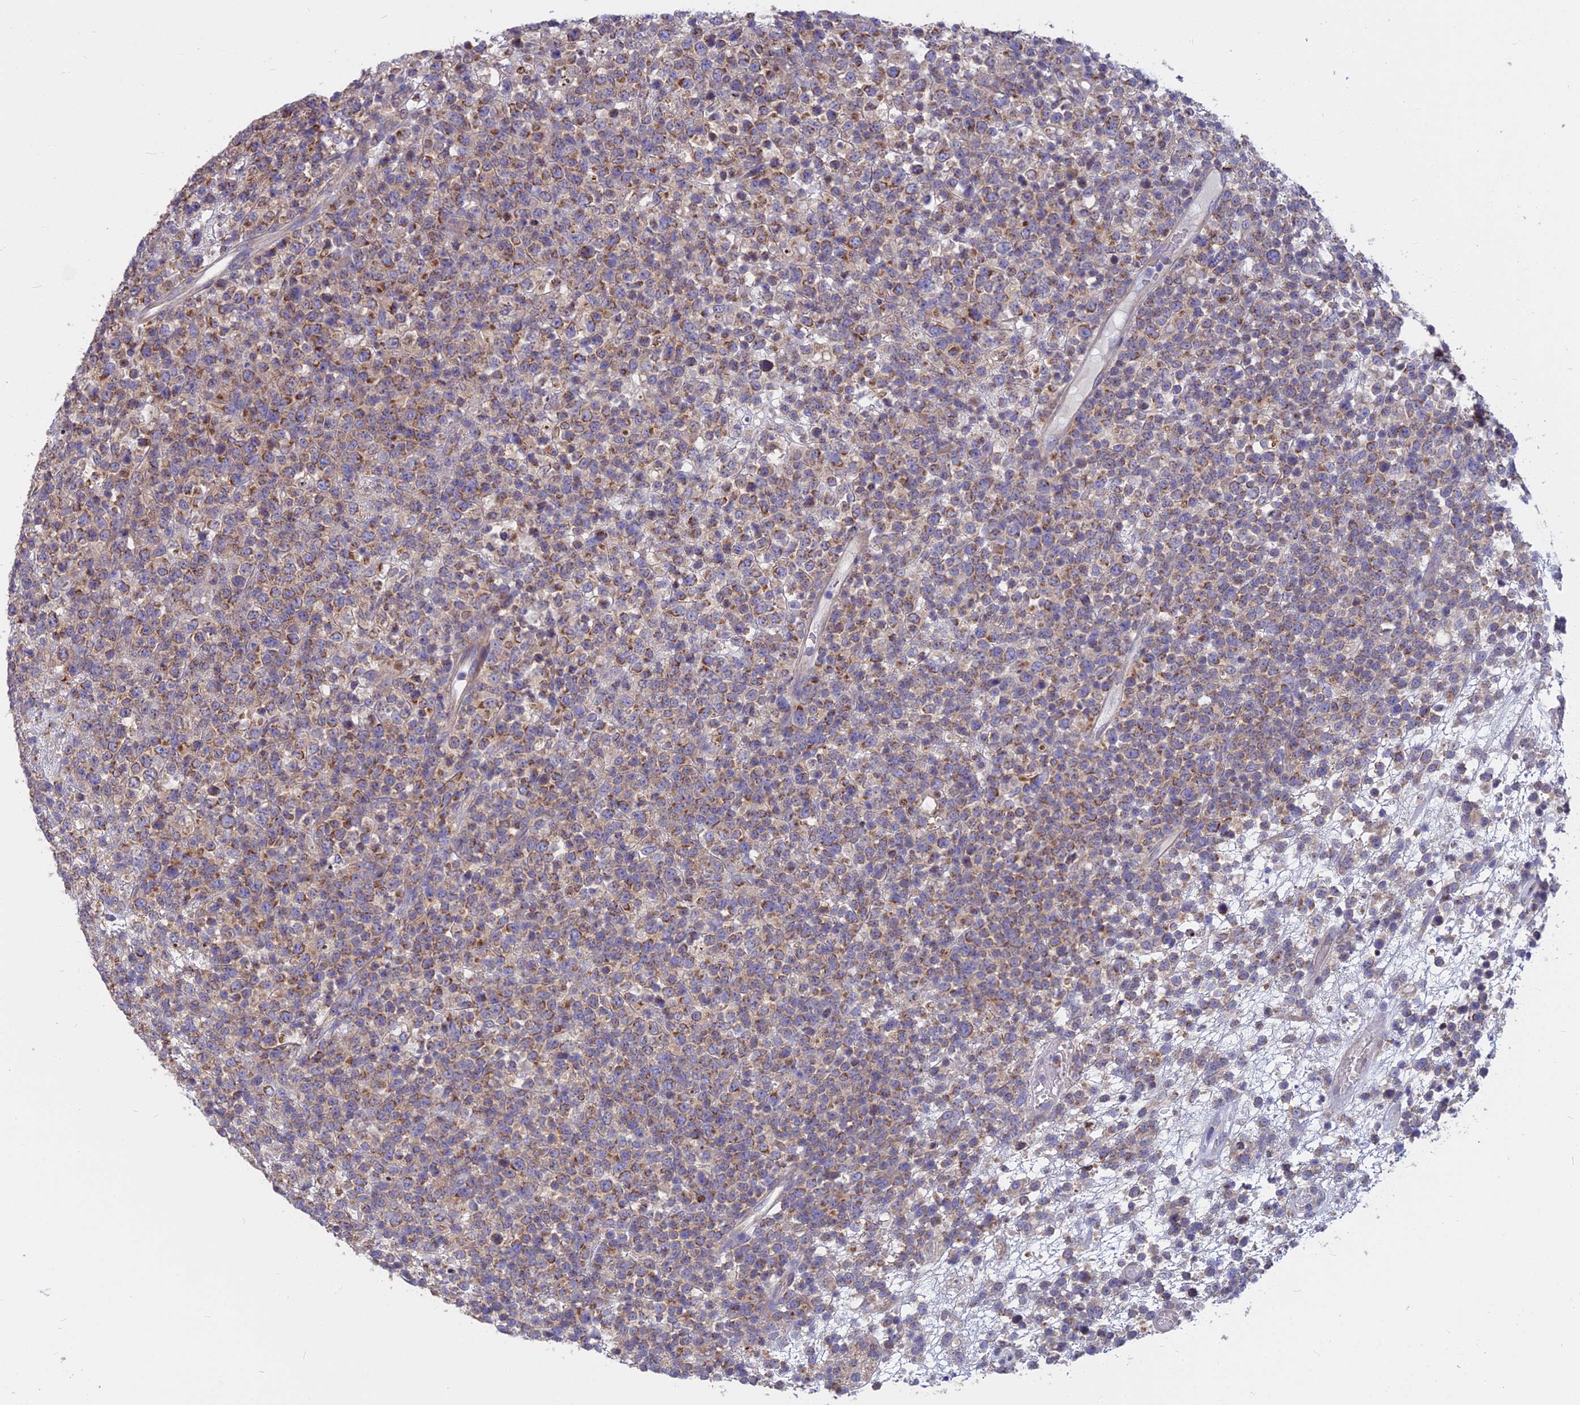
{"staining": {"intensity": "weak", "quantity": ">75%", "location": "cytoplasmic/membranous"}, "tissue": "lymphoma", "cell_type": "Tumor cells", "image_type": "cancer", "snomed": [{"axis": "morphology", "description": "Malignant lymphoma, non-Hodgkin's type, High grade"}, {"axis": "topography", "description": "Colon"}], "caption": "Lymphoma stained with a brown dye reveals weak cytoplasmic/membranous positive expression in approximately >75% of tumor cells.", "gene": "COX20", "patient": {"sex": "female", "age": 53}}